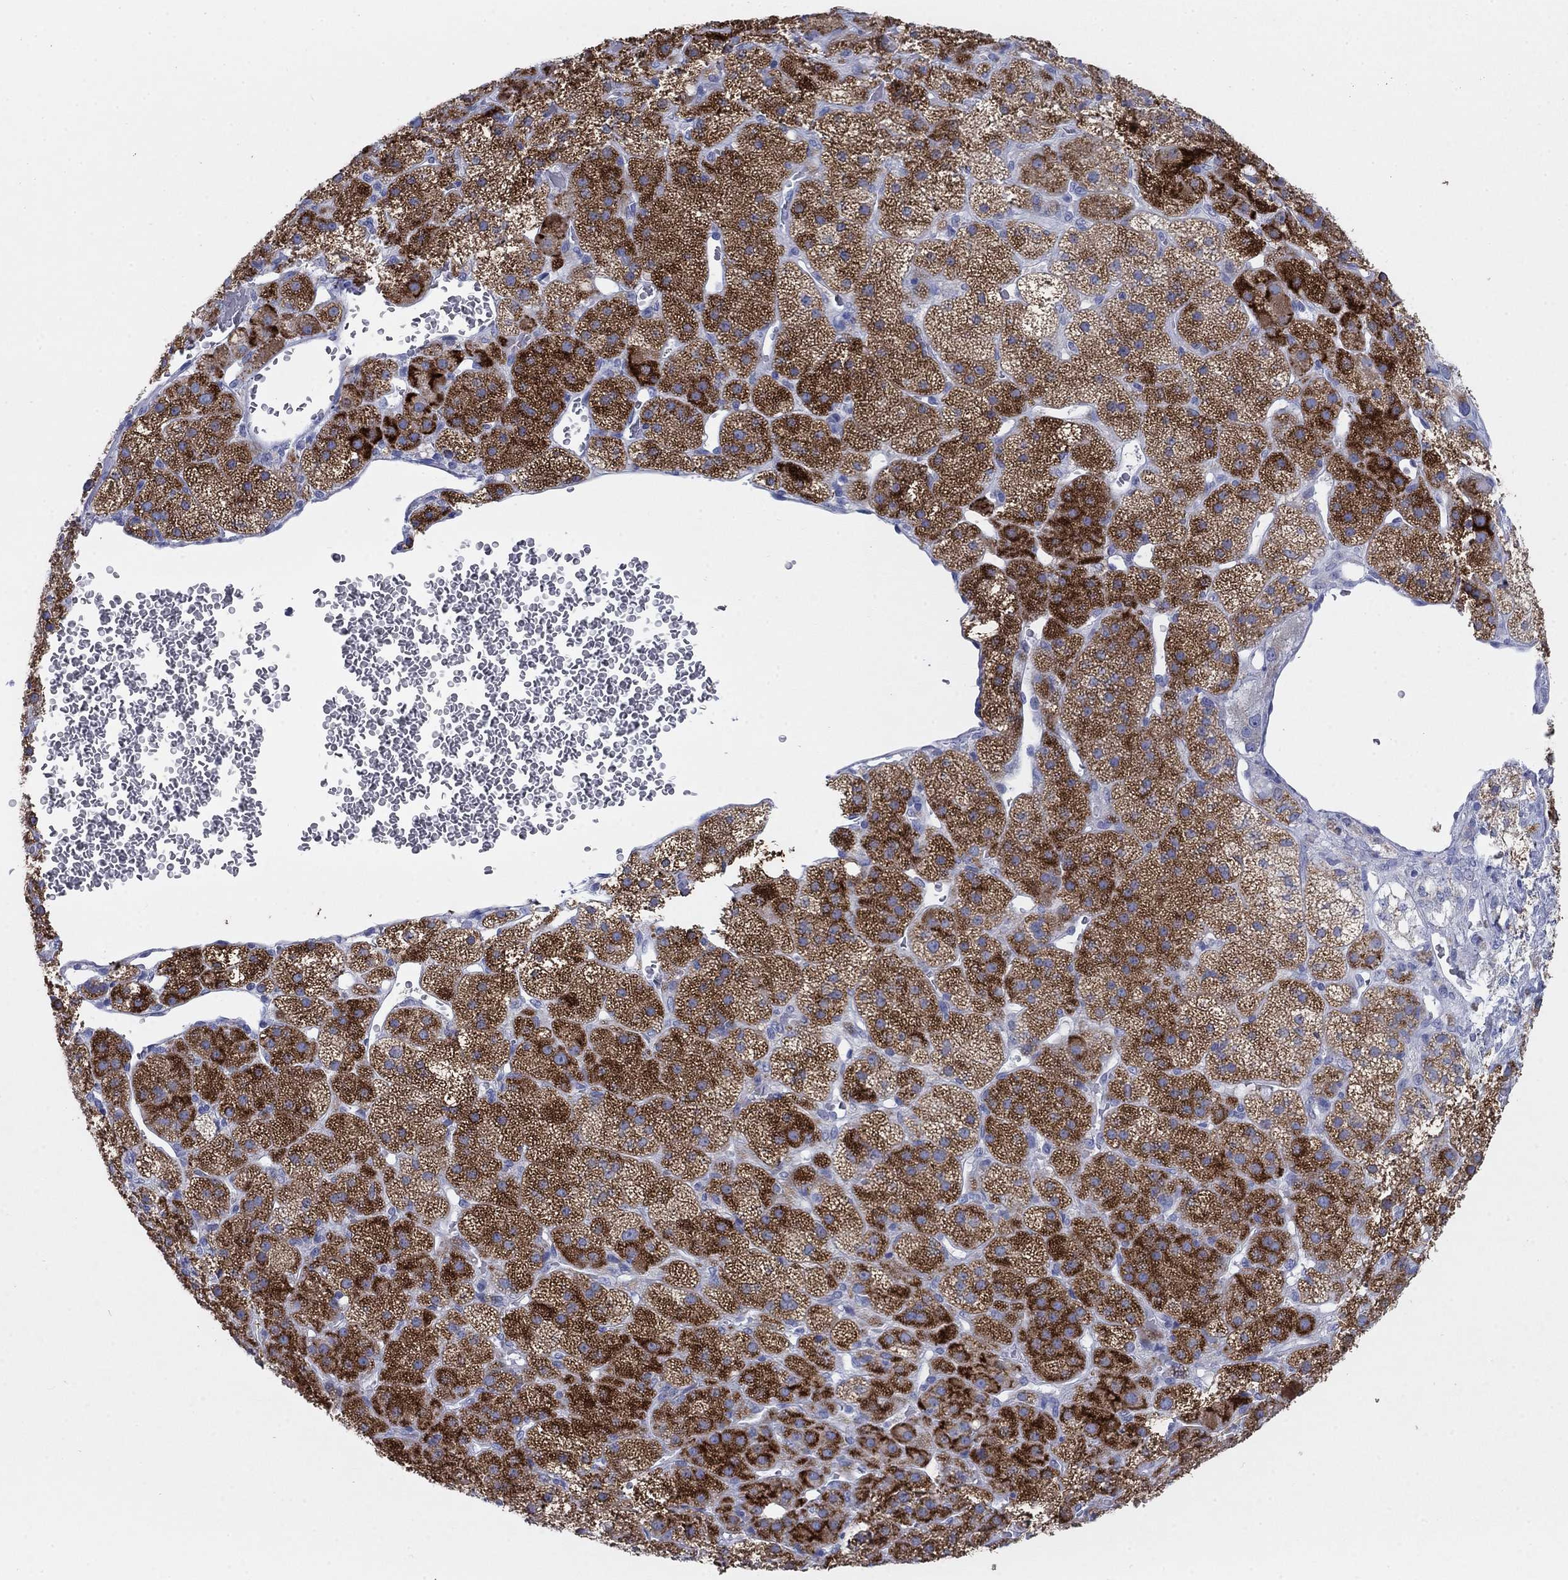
{"staining": {"intensity": "strong", "quantity": "25%-75%", "location": "cytoplasmic/membranous"}, "tissue": "adrenal gland", "cell_type": "Glandular cells", "image_type": "normal", "snomed": [{"axis": "morphology", "description": "Normal tissue, NOS"}, {"axis": "topography", "description": "Adrenal gland"}], "caption": "Strong cytoplasmic/membranous staining is present in about 25%-75% of glandular cells in unremarkable adrenal gland.", "gene": "SCCPDH", "patient": {"sex": "male", "age": 57}}